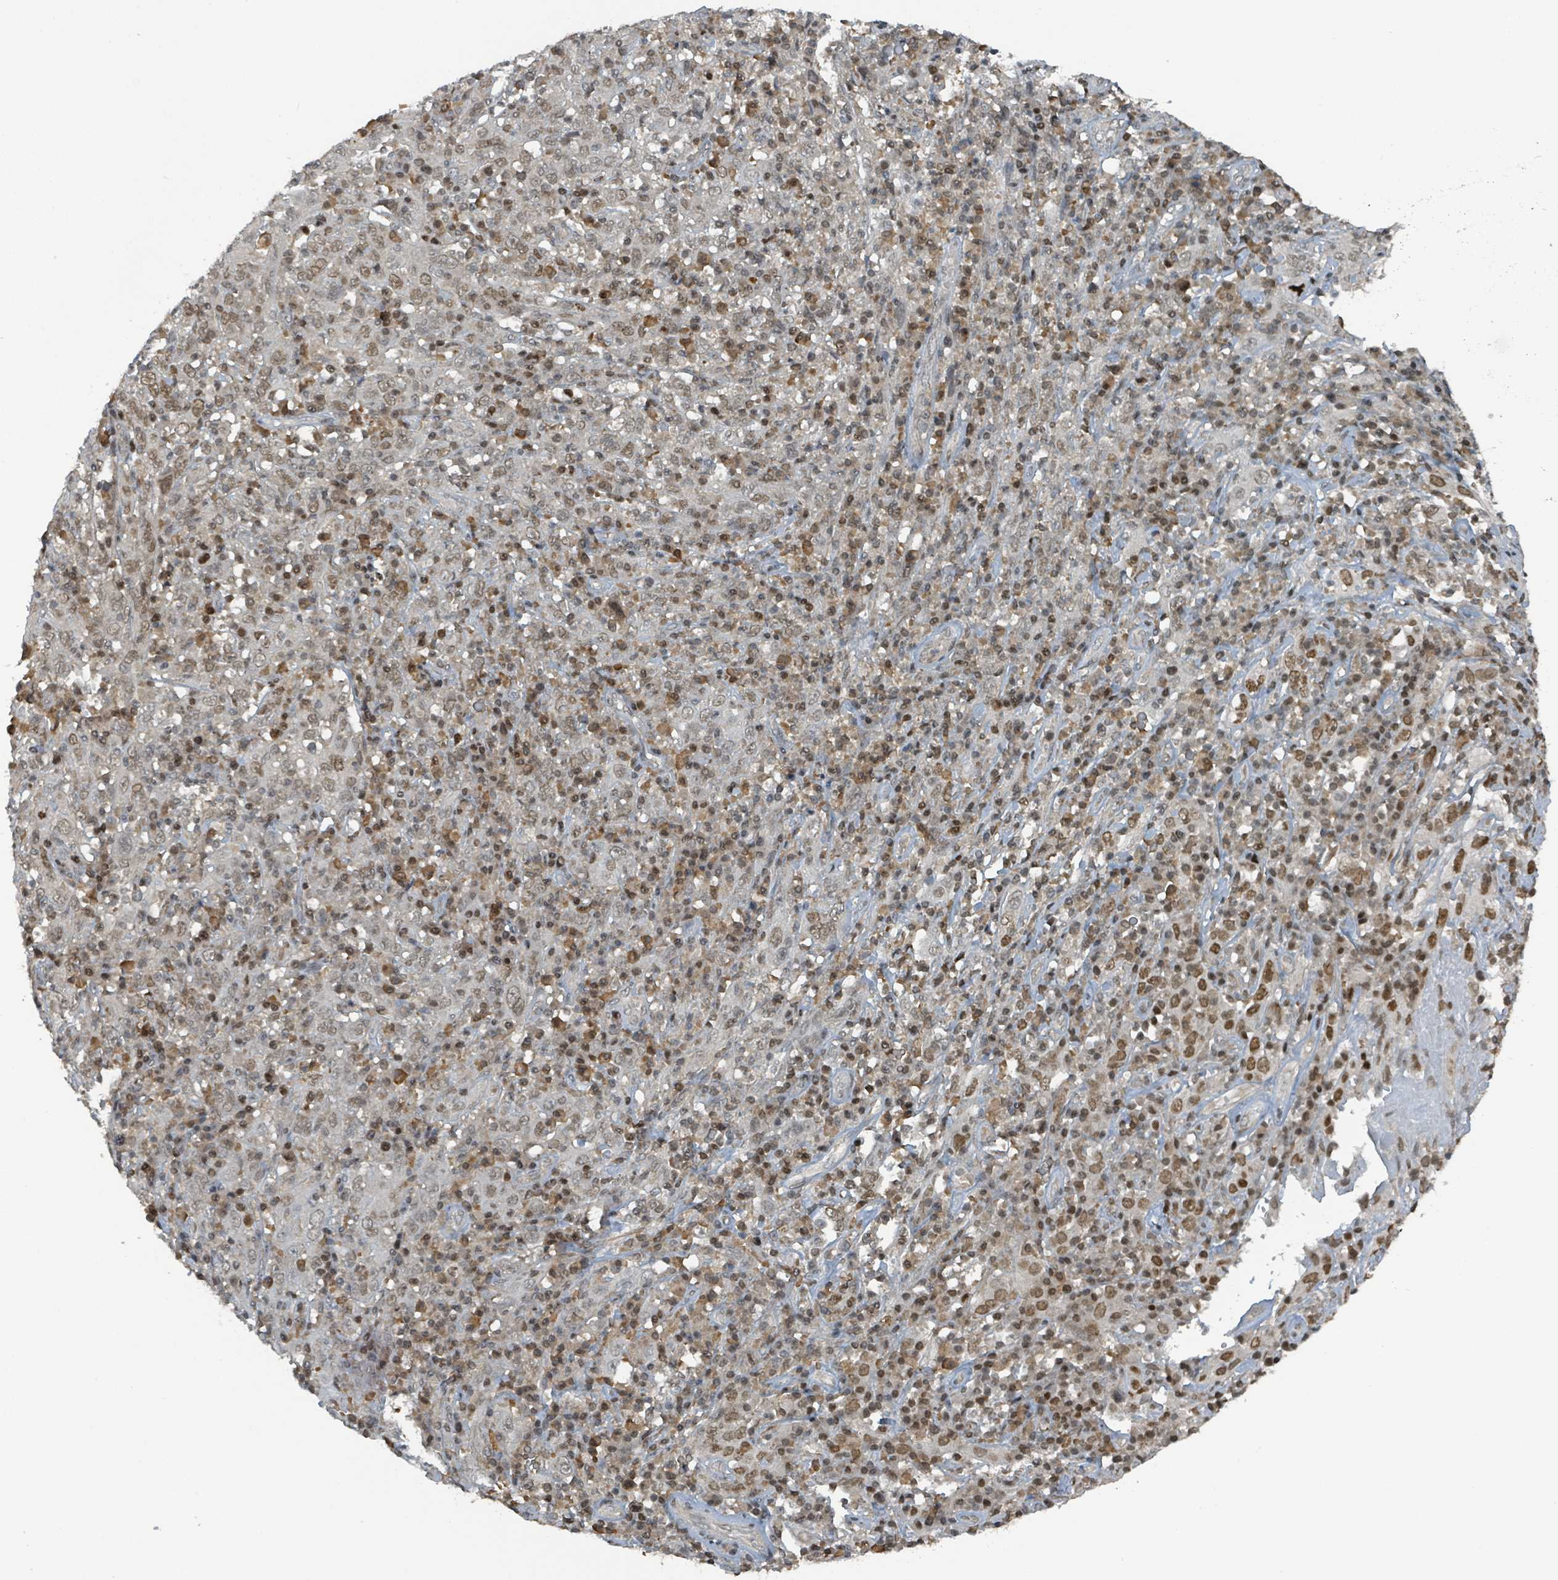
{"staining": {"intensity": "moderate", "quantity": "25%-75%", "location": "nuclear"}, "tissue": "cervical cancer", "cell_type": "Tumor cells", "image_type": "cancer", "snomed": [{"axis": "morphology", "description": "Squamous cell carcinoma, NOS"}, {"axis": "topography", "description": "Cervix"}], "caption": "A photomicrograph showing moderate nuclear expression in about 25%-75% of tumor cells in squamous cell carcinoma (cervical), as visualized by brown immunohistochemical staining.", "gene": "PHIP", "patient": {"sex": "female", "age": 46}}